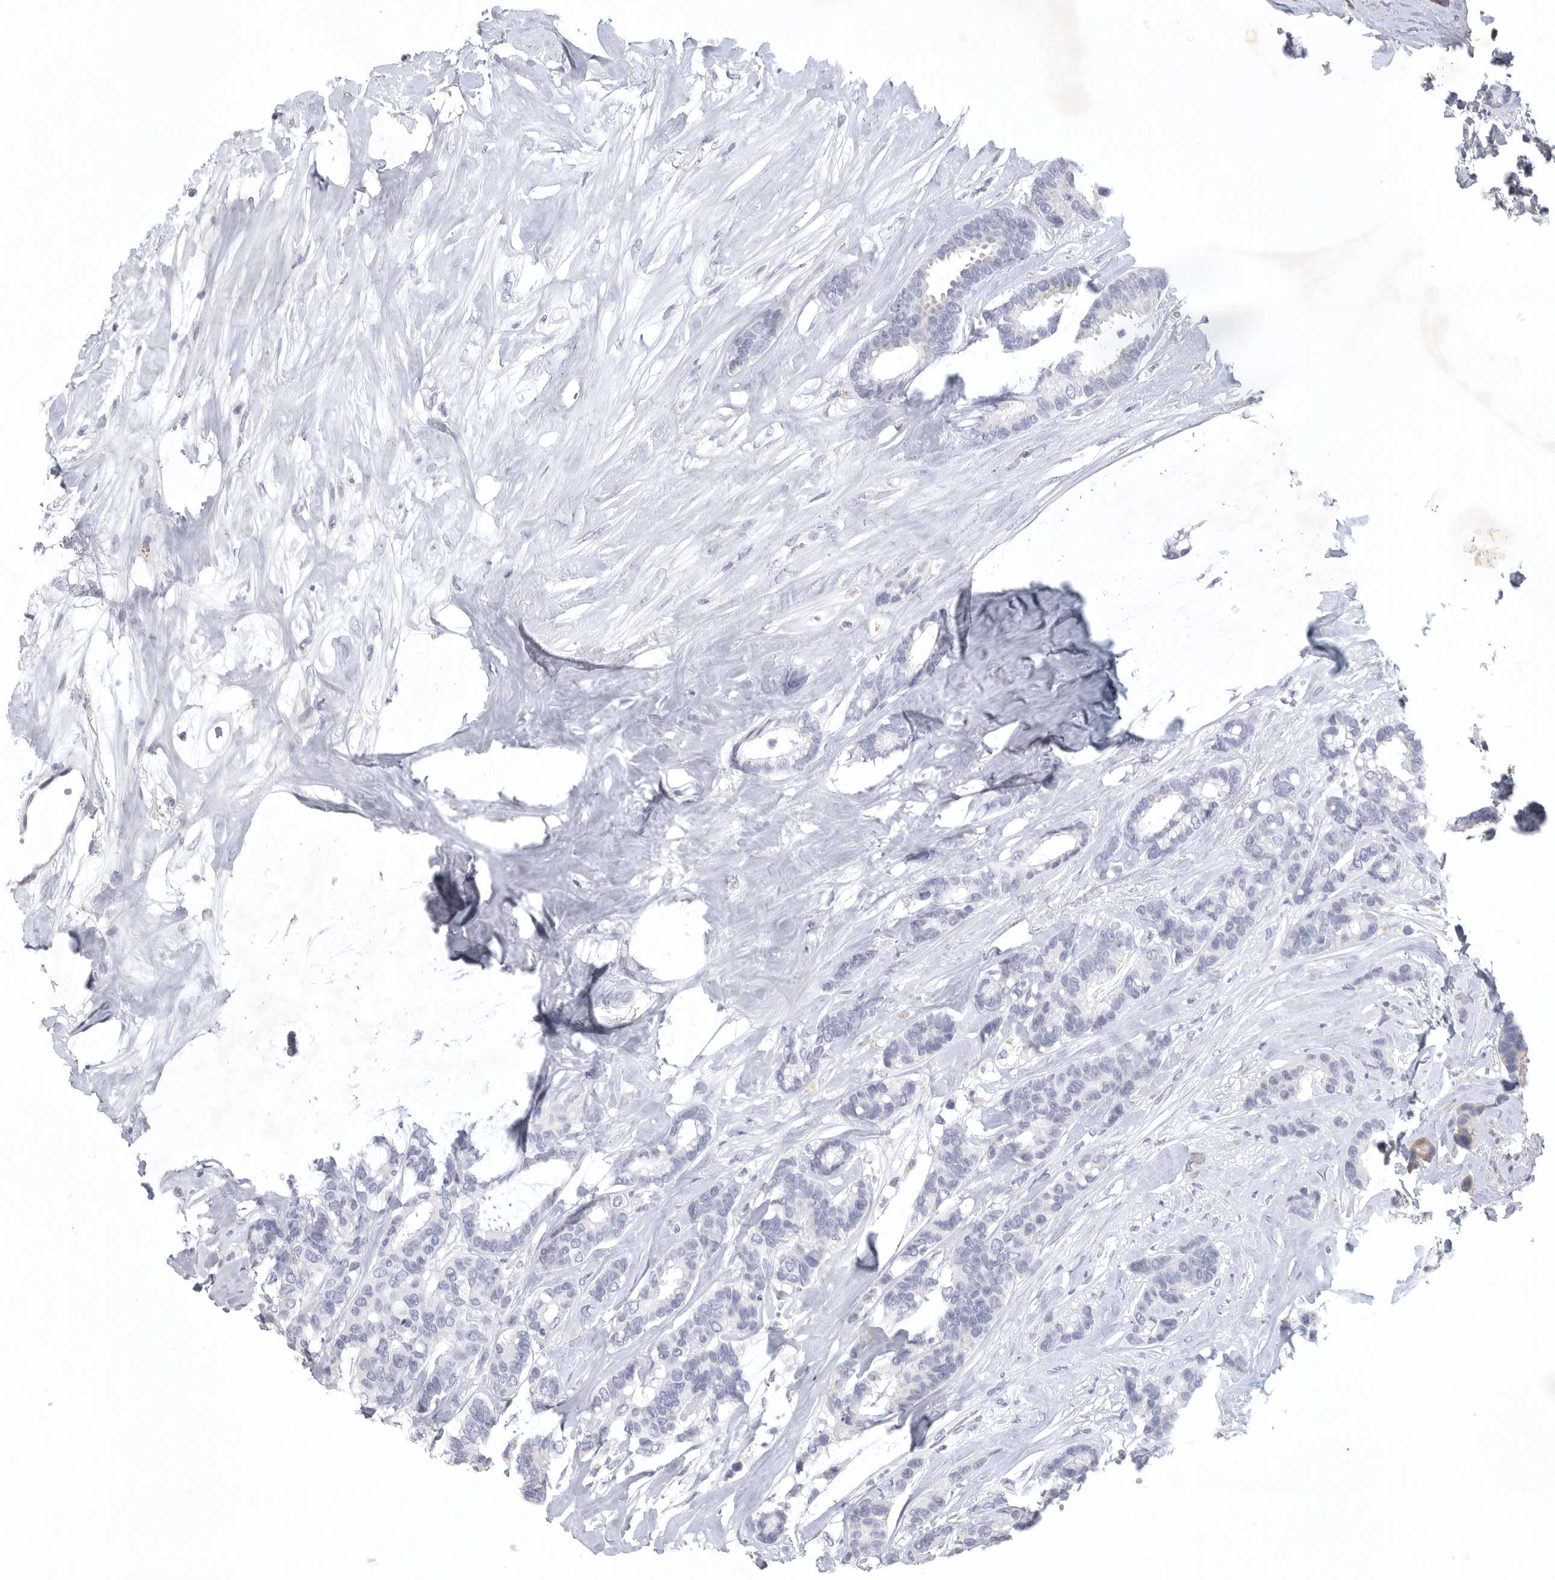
{"staining": {"intensity": "negative", "quantity": "none", "location": "none"}, "tissue": "breast cancer", "cell_type": "Tumor cells", "image_type": "cancer", "snomed": [{"axis": "morphology", "description": "Duct carcinoma"}, {"axis": "topography", "description": "Breast"}], "caption": "Micrograph shows no significant protein expression in tumor cells of breast cancer.", "gene": "TNR", "patient": {"sex": "female", "age": 87}}